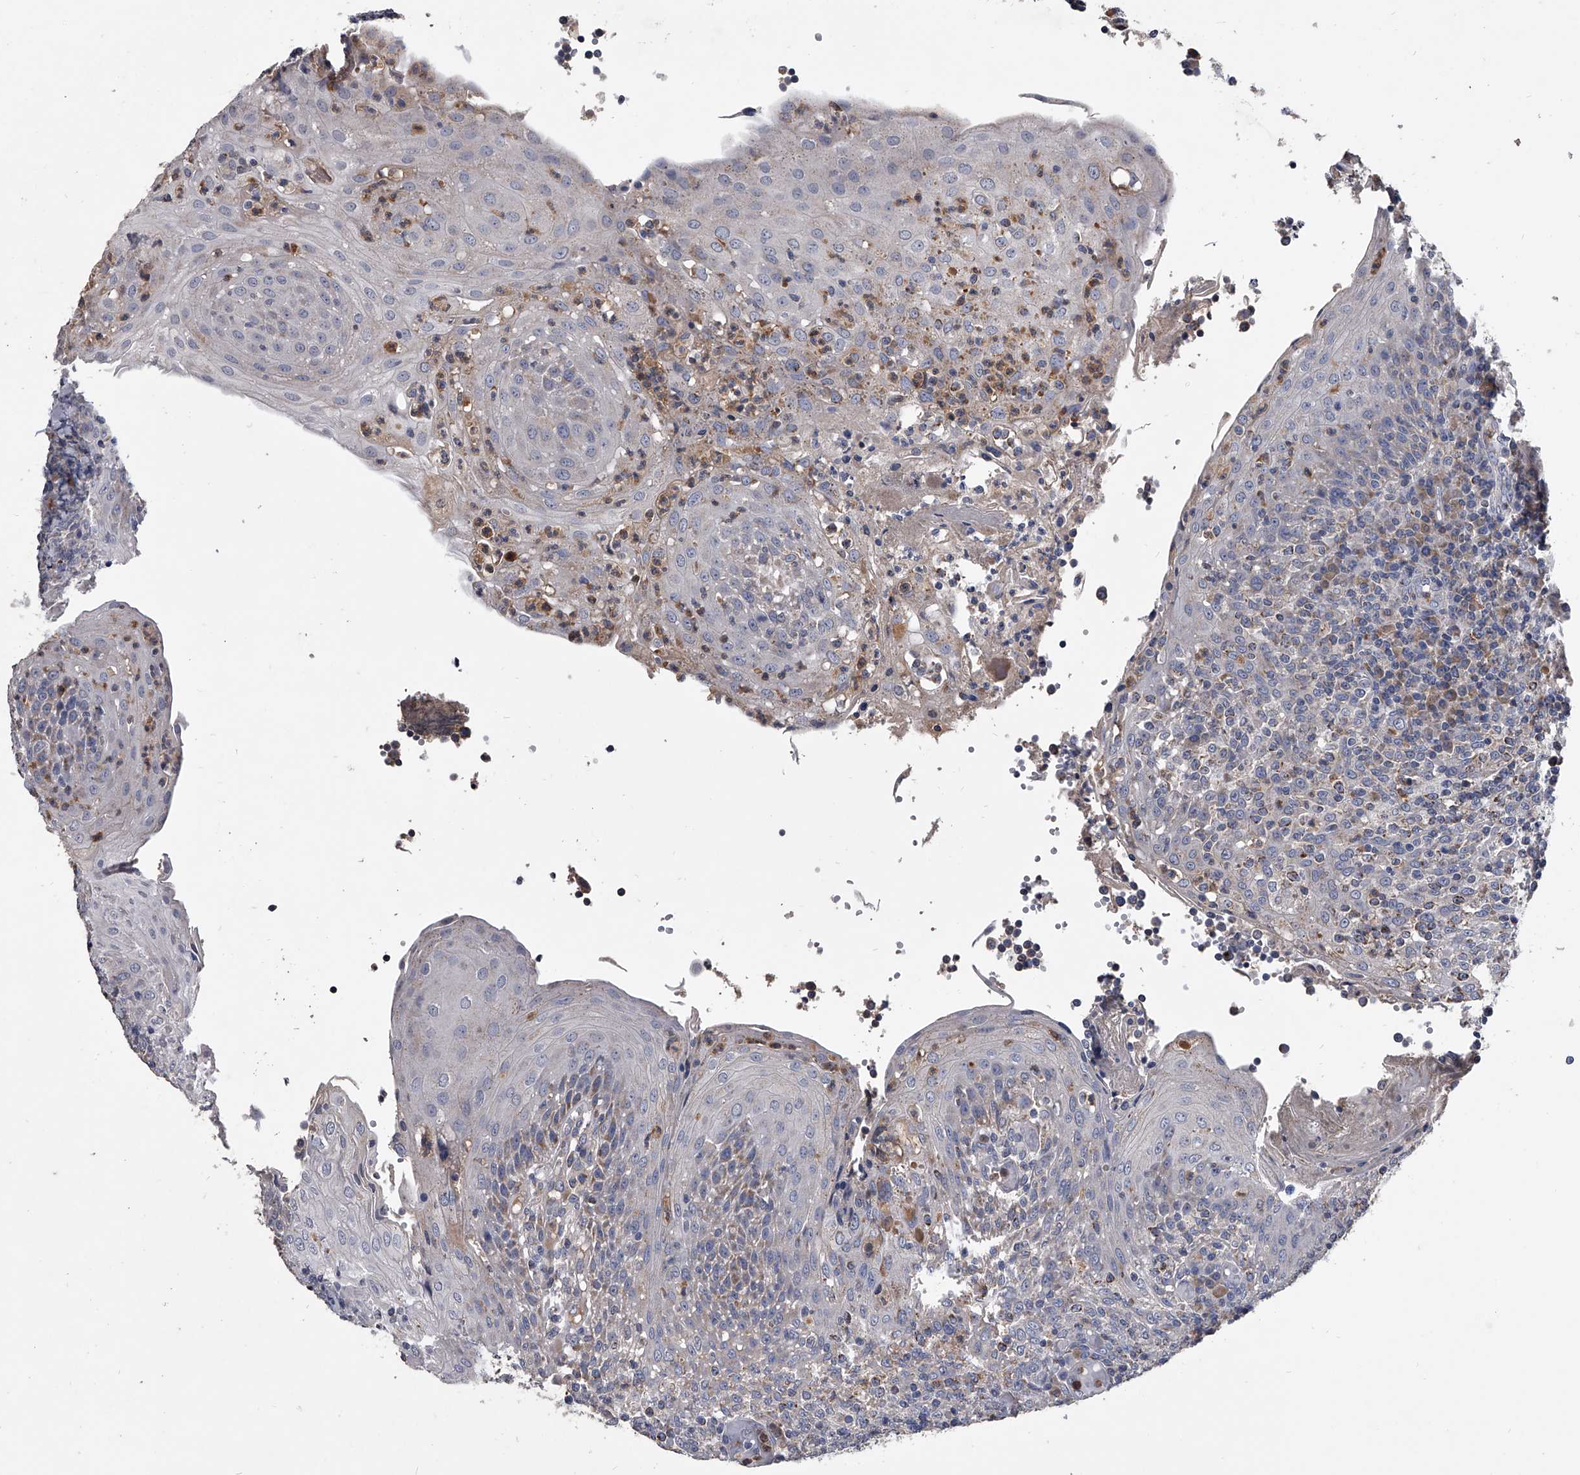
{"staining": {"intensity": "moderate", "quantity": "<25%", "location": "cytoplasmic/membranous"}, "tissue": "tonsil", "cell_type": "Germinal center cells", "image_type": "normal", "snomed": [{"axis": "morphology", "description": "Normal tissue, NOS"}, {"axis": "topography", "description": "Tonsil"}], "caption": "Tonsil stained with a protein marker displays moderate staining in germinal center cells.", "gene": "NRP1", "patient": {"sex": "female", "age": 19}}